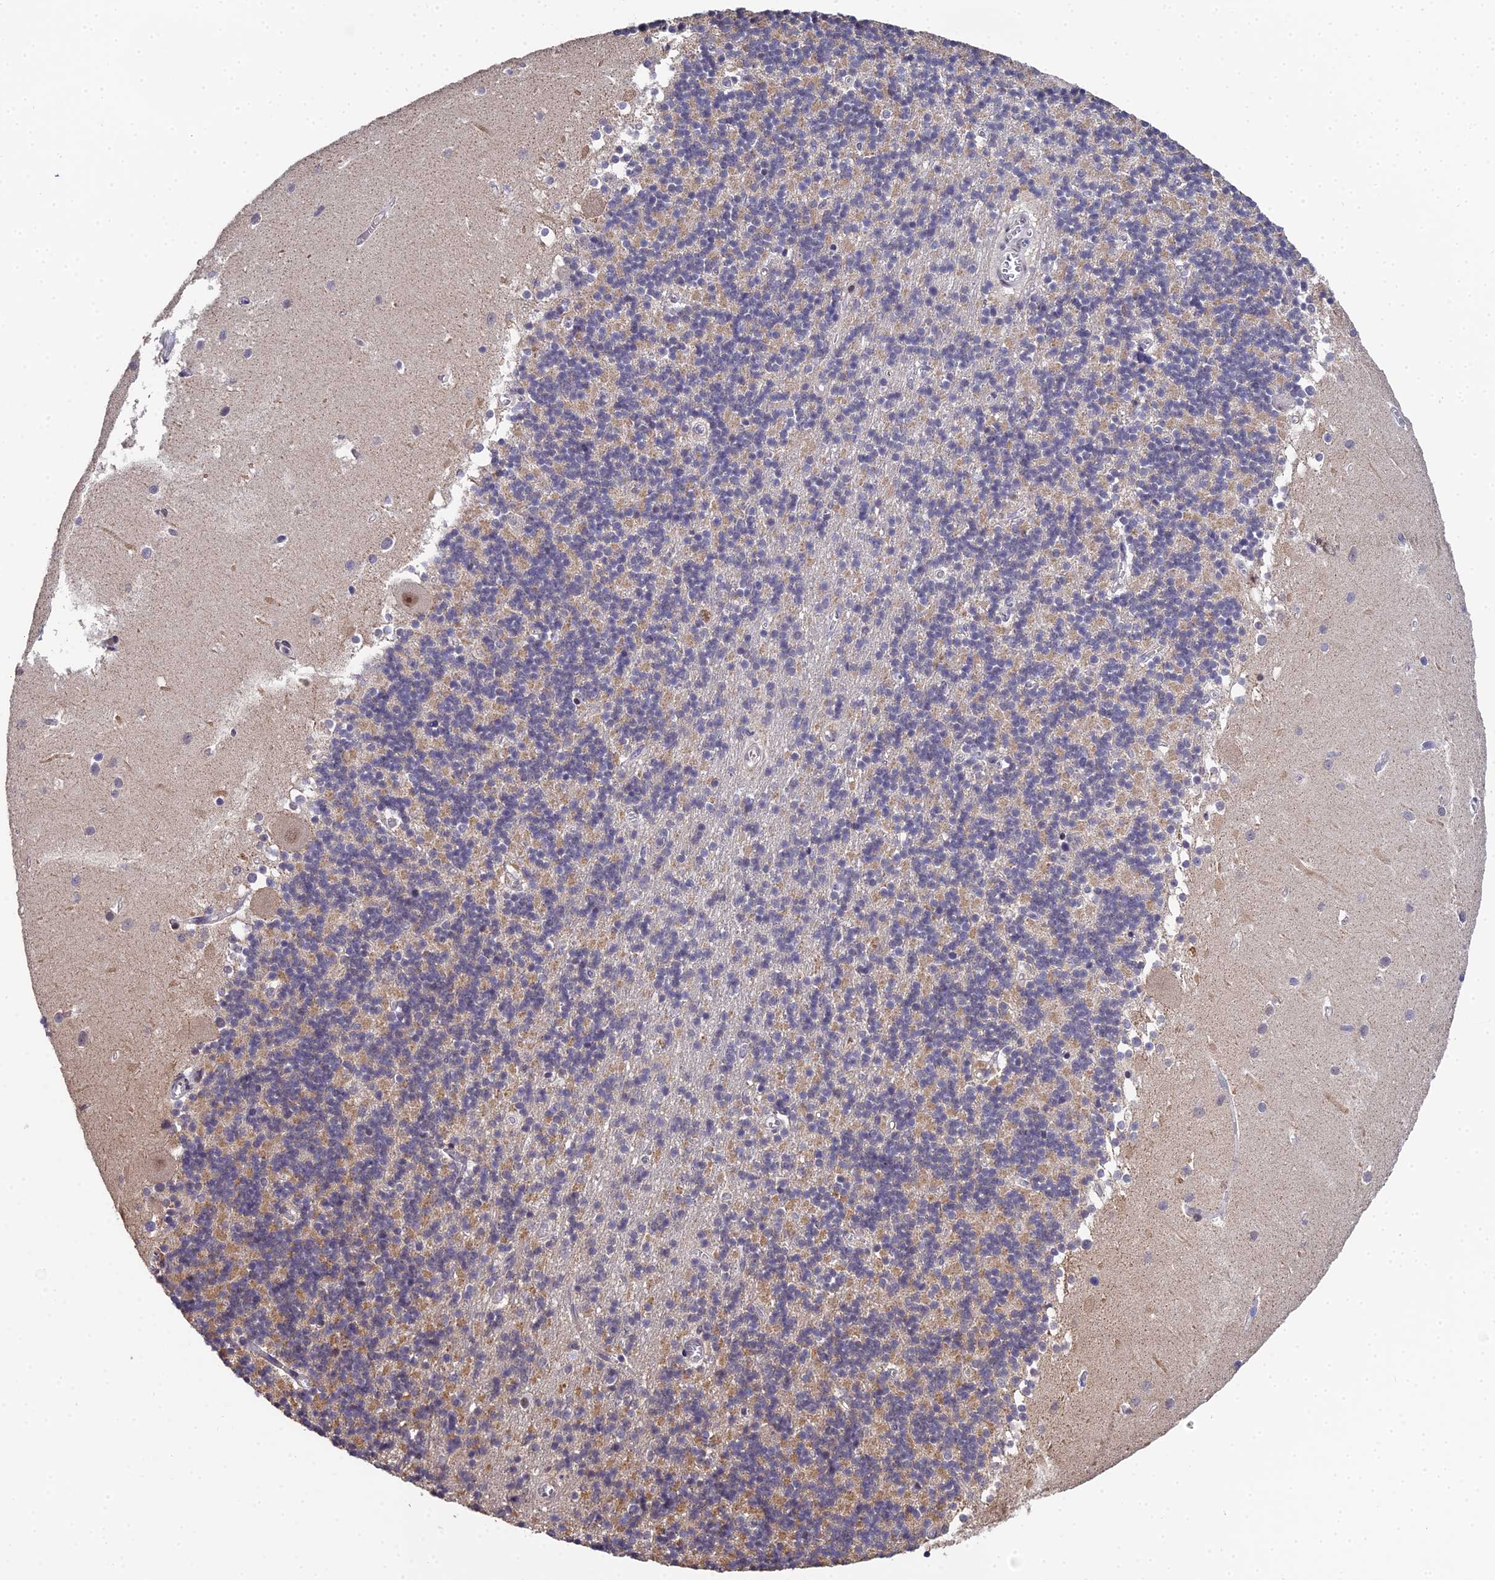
{"staining": {"intensity": "moderate", "quantity": "25%-75%", "location": "cytoplasmic/membranous"}, "tissue": "cerebellum", "cell_type": "Cells in granular layer", "image_type": "normal", "snomed": [{"axis": "morphology", "description": "Normal tissue, NOS"}, {"axis": "topography", "description": "Cerebellum"}], "caption": "A brown stain shows moderate cytoplasmic/membranous staining of a protein in cells in granular layer of unremarkable cerebellum. (brown staining indicates protein expression, while blue staining denotes nuclei).", "gene": "BIVM", "patient": {"sex": "male", "age": 54}}